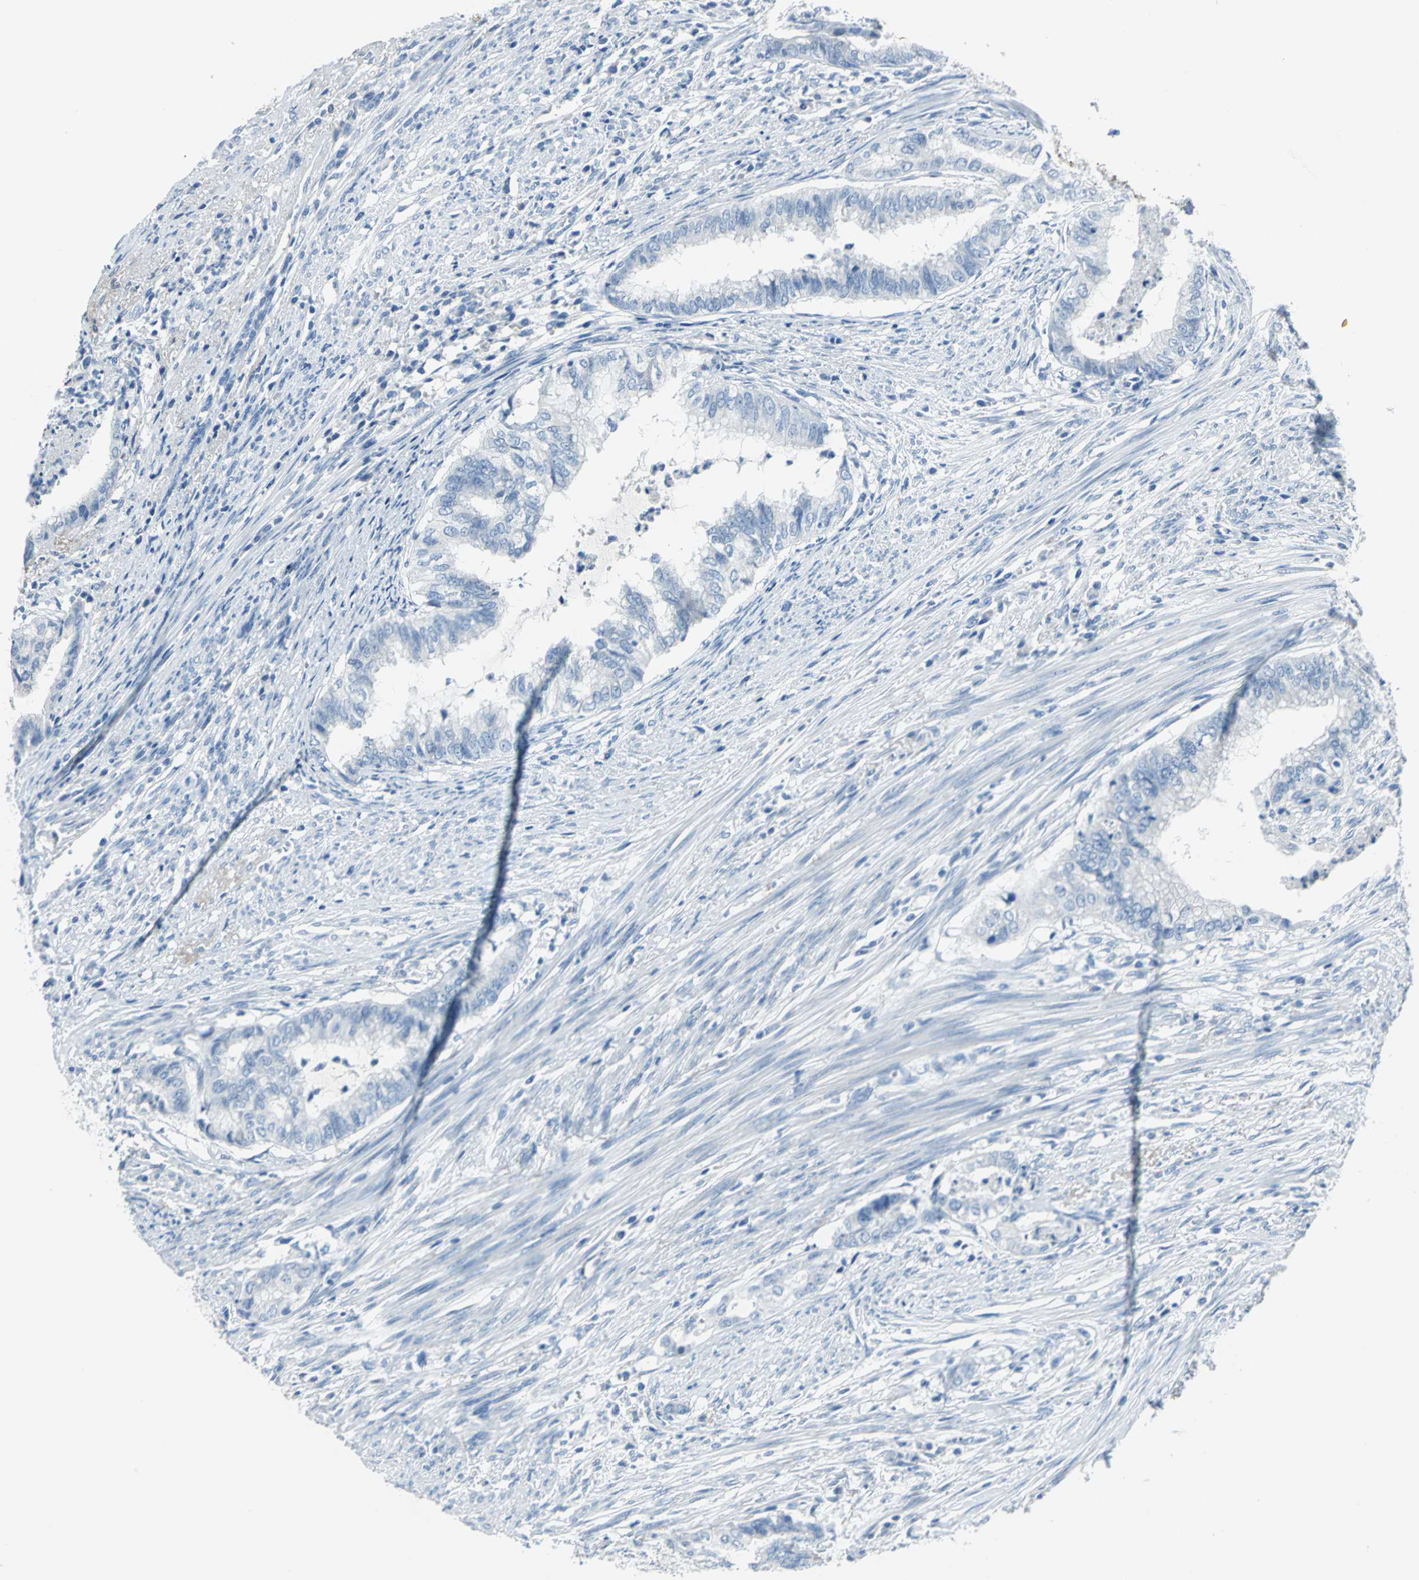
{"staining": {"intensity": "negative", "quantity": "none", "location": "none"}, "tissue": "endometrial cancer", "cell_type": "Tumor cells", "image_type": "cancer", "snomed": [{"axis": "morphology", "description": "Adenocarcinoma, NOS"}, {"axis": "topography", "description": "Endometrium"}], "caption": "A photomicrograph of human endometrial cancer (adenocarcinoma) is negative for staining in tumor cells.", "gene": "PKLR", "patient": {"sex": "female", "age": 79}}